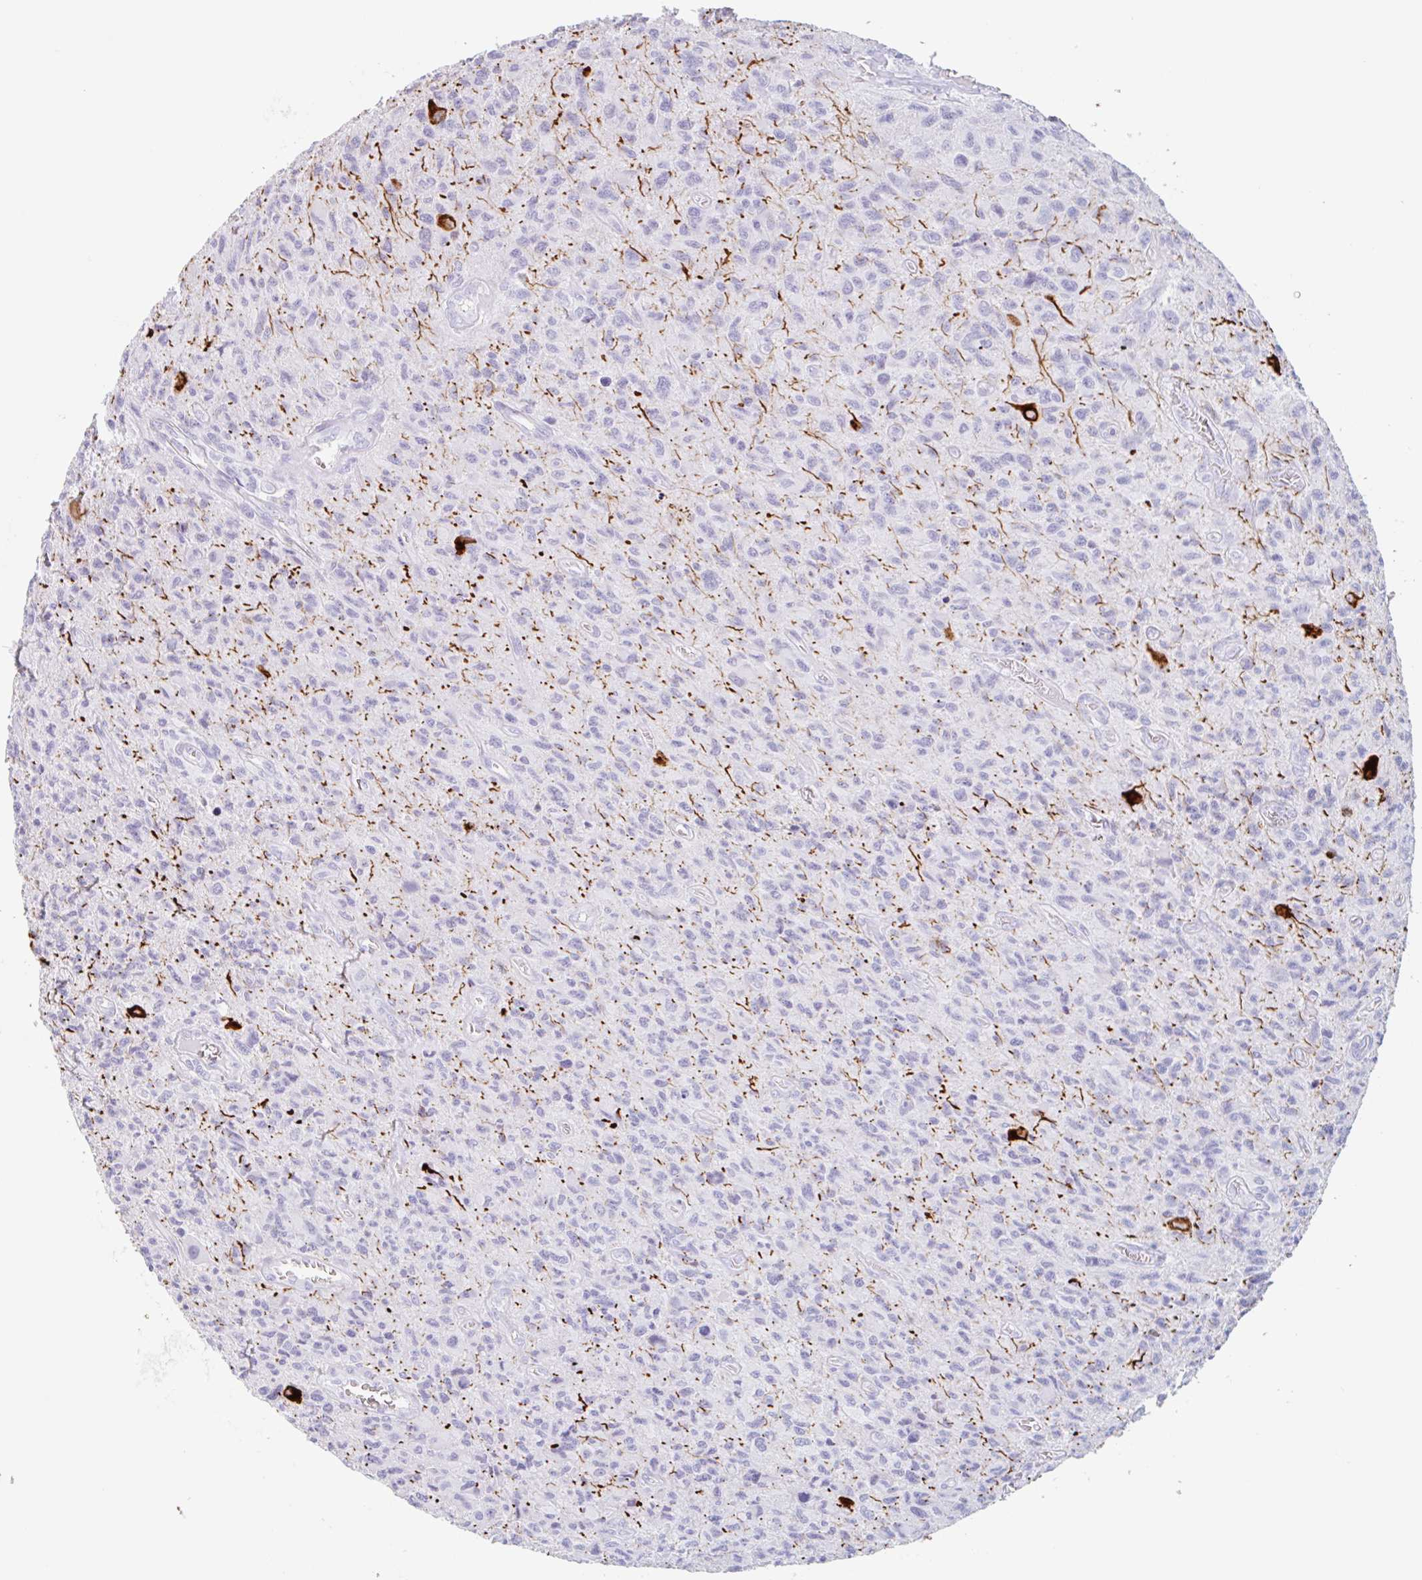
{"staining": {"intensity": "negative", "quantity": "none", "location": "none"}, "tissue": "glioma", "cell_type": "Tumor cells", "image_type": "cancer", "snomed": [{"axis": "morphology", "description": "Glioma, malignant, High grade"}, {"axis": "topography", "description": "Brain"}], "caption": "An image of human glioma is negative for staining in tumor cells.", "gene": "EMC4", "patient": {"sex": "male", "age": 76}}